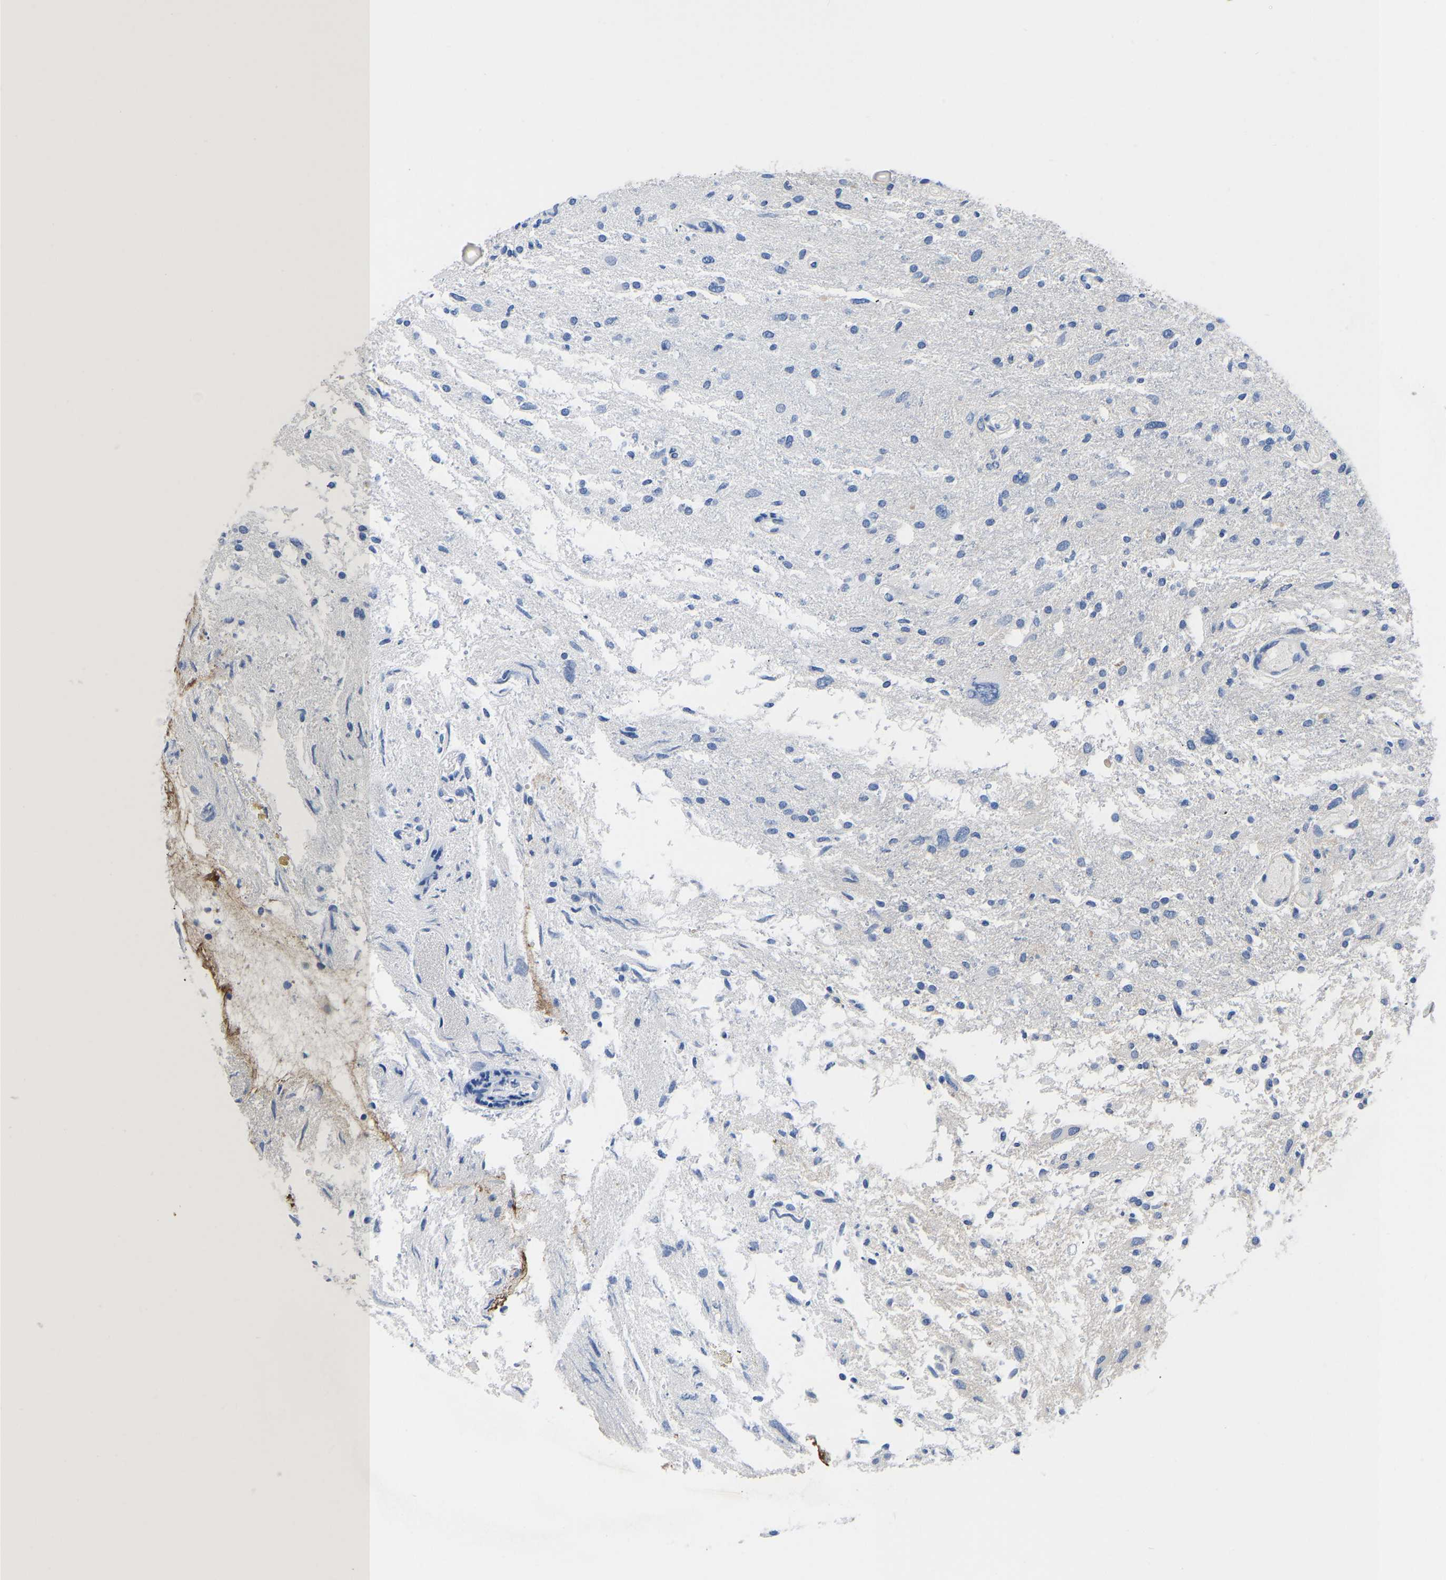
{"staining": {"intensity": "negative", "quantity": "none", "location": "none"}, "tissue": "glioma", "cell_type": "Tumor cells", "image_type": "cancer", "snomed": [{"axis": "morphology", "description": "Glioma, malignant, High grade"}, {"axis": "topography", "description": "Brain"}], "caption": "Immunohistochemical staining of glioma reveals no significant expression in tumor cells.", "gene": "ABCA10", "patient": {"sex": "female", "age": 59}}